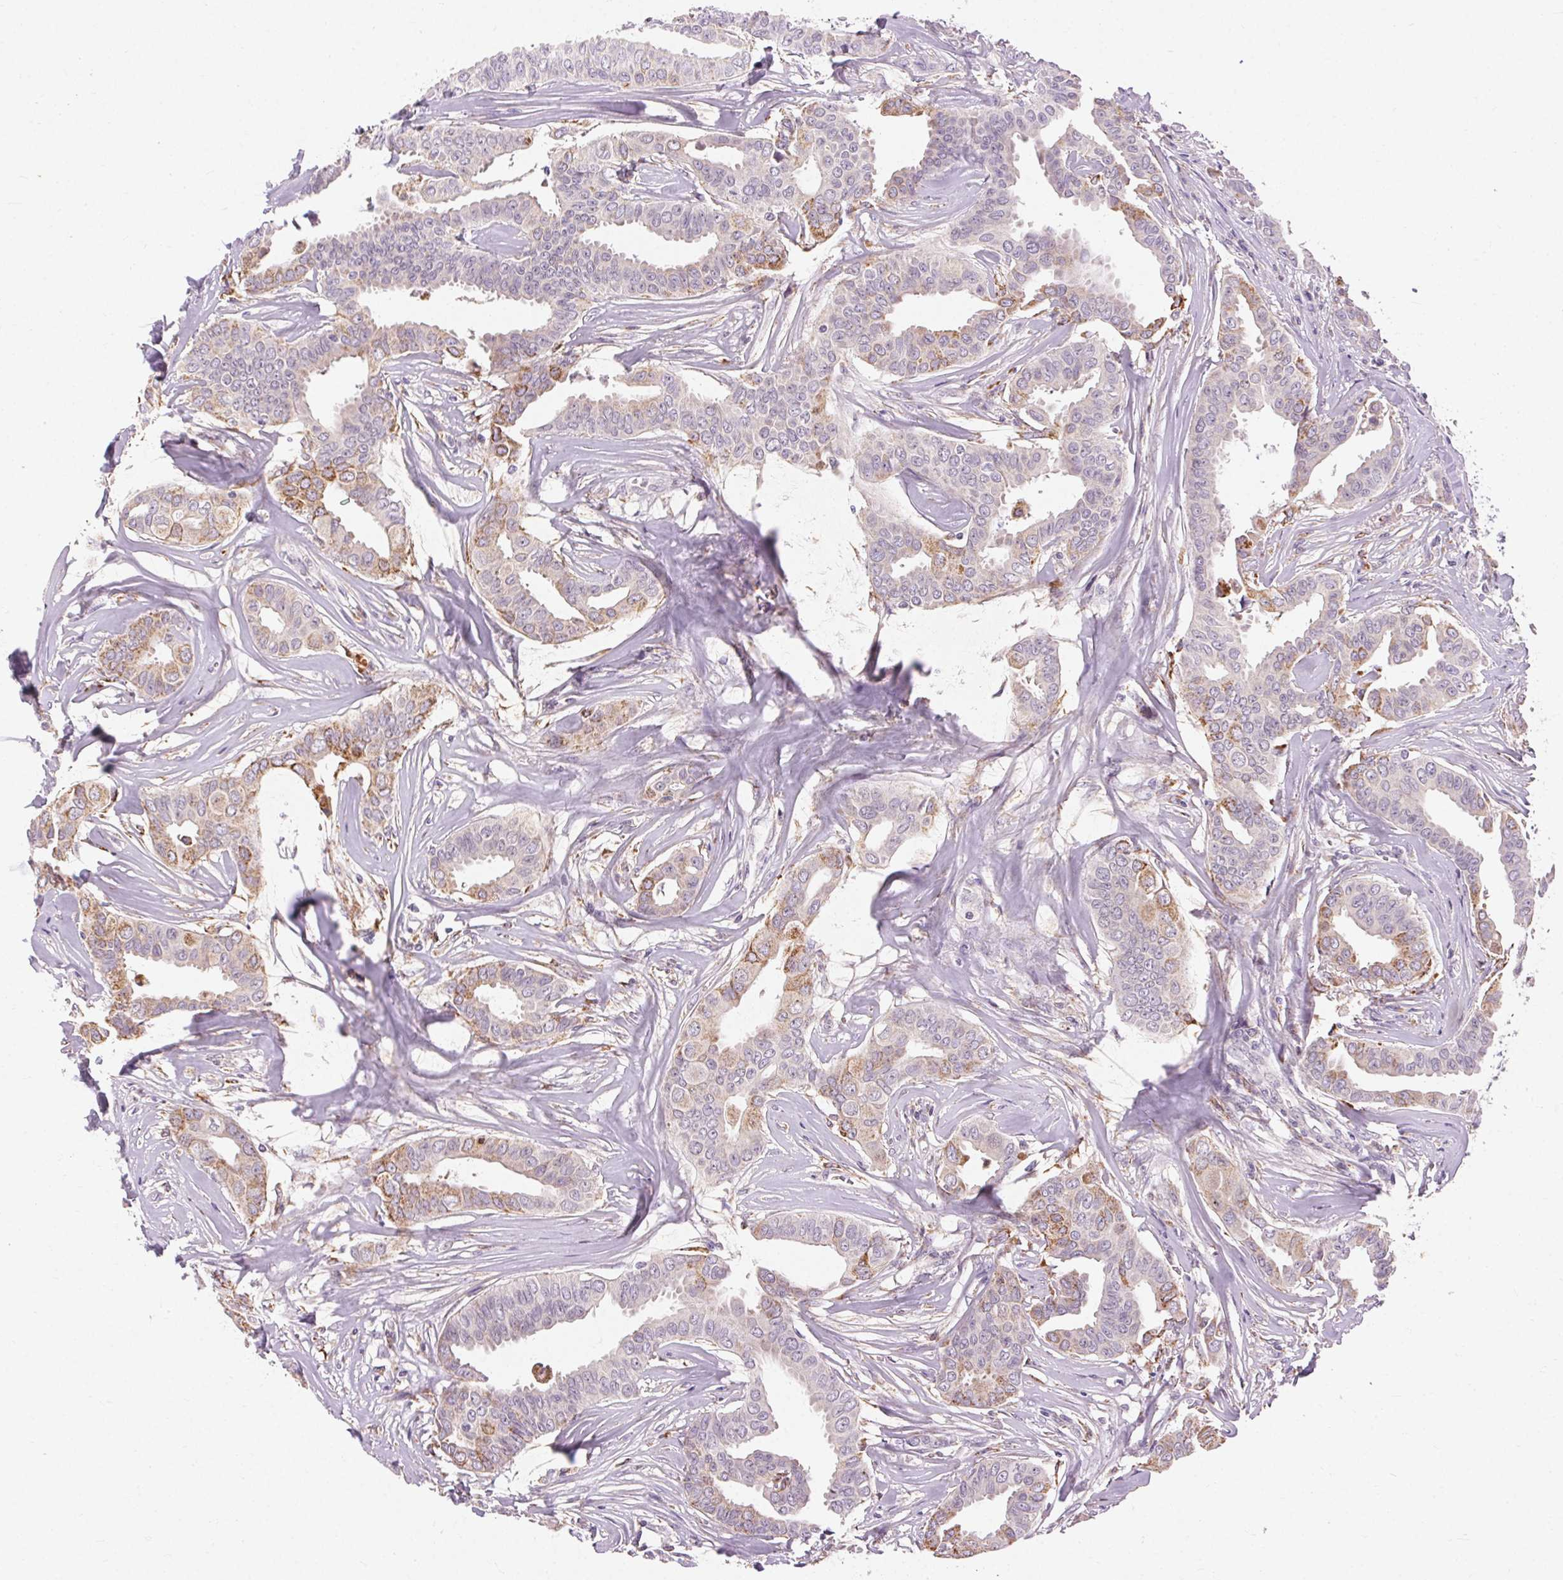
{"staining": {"intensity": "moderate", "quantity": "<25%", "location": "cytoplasmic/membranous"}, "tissue": "breast cancer", "cell_type": "Tumor cells", "image_type": "cancer", "snomed": [{"axis": "morphology", "description": "Duct carcinoma"}, {"axis": "topography", "description": "Breast"}], "caption": "Tumor cells show moderate cytoplasmic/membranous positivity in about <25% of cells in invasive ductal carcinoma (breast). (Stains: DAB in brown, nuclei in blue, Microscopy: brightfield microscopy at high magnification).", "gene": "REP15", "patient": {"sex": "female", "age": 45}}